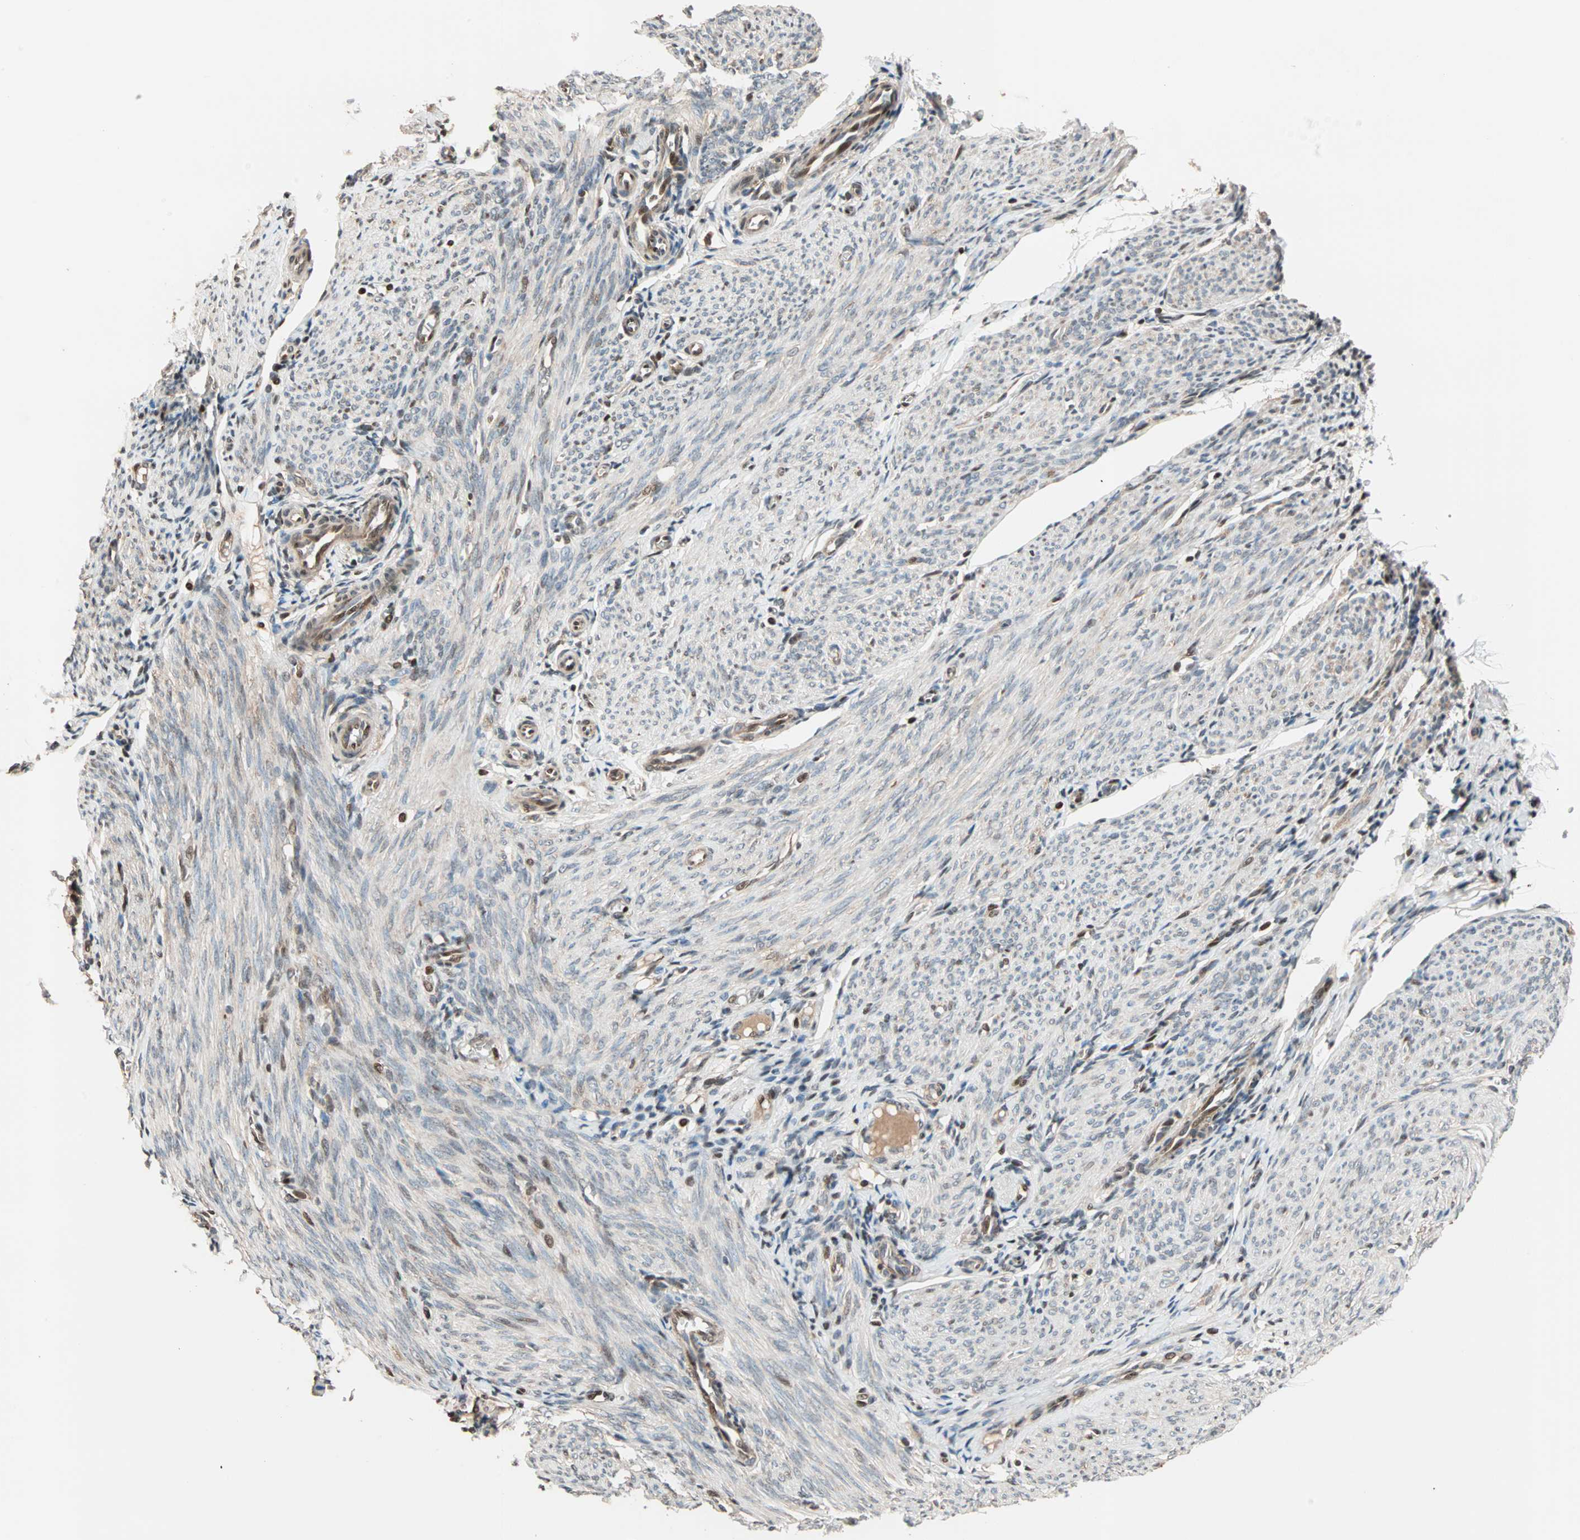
{"staining": {"intensity": "moderate", "quantity": "25%-75%", "location": "cytoplasmic/membranous,nuclear"}, "tissue": "endometrium", "cell_type": "Cells in endometrial stroma", "image_type": "normal", "snomed": [{"axis": "morphology", "description": "Normal tissue, NOS"}, {"axis": "topography", "description": "Endometrium"}], "caption": "The histopathology image demonstrates immunohistochemical staining of normal endometrium. There is moderate cytoplasmic/membranous,nuclear positivity is present in about 25%-75% of cells in endometrial stroma.", "gene": "HECW1", "patient": {"sex": "female", "age": 61}}